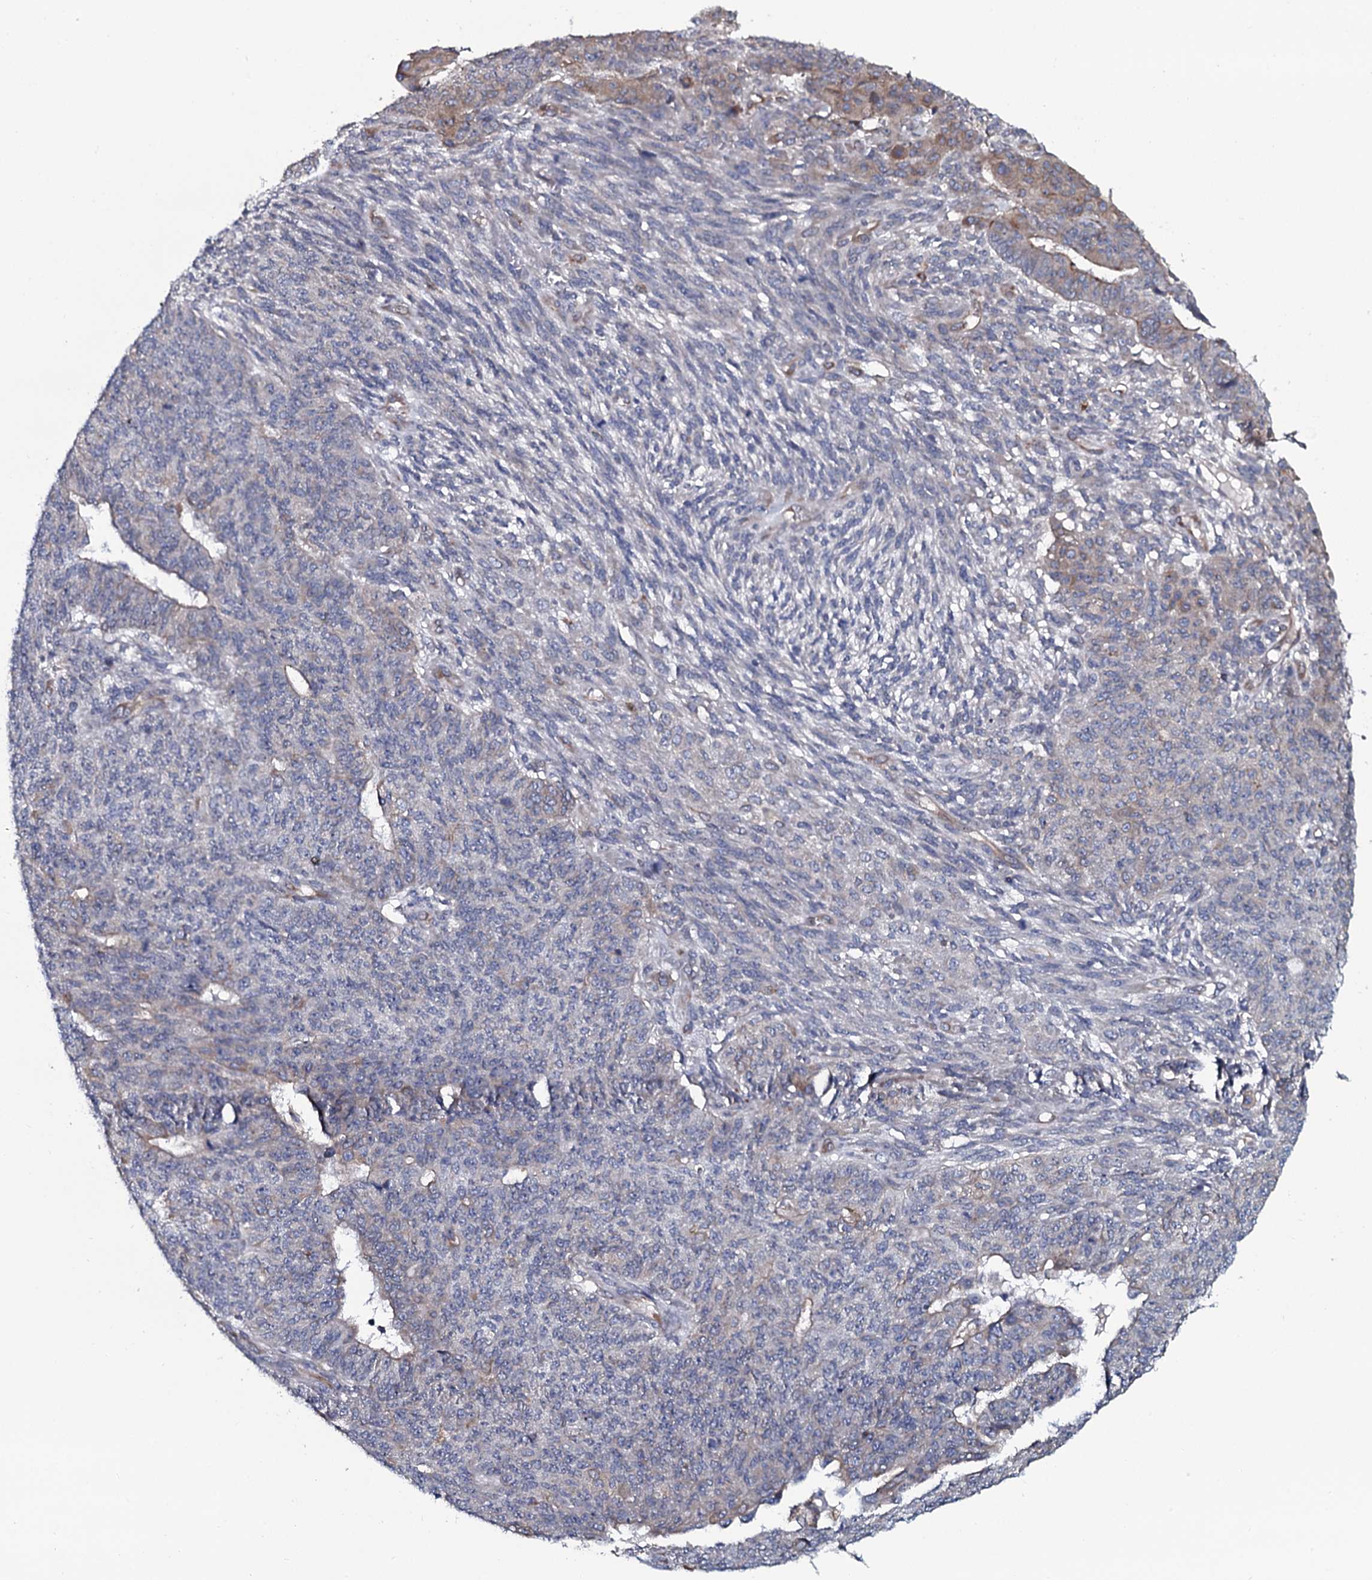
{"staining": {"intensity": "negative", "quantity": "none", "location": "none"}, "tissue": "endometrial cancer", "cell_type": "Tumor cells", "image_type": "cancer", "snomed": [{"axis": "morphology", "description": "Adenocarcinoma, NOS"}, {"axis": "topography", "description": "Endometrium"}], "caption": "There is no significant staining in tumor cells of endometrial cancer (adenocarcinoma).", "gene": "TMEM151A", "patient": {"sex": "female", "age": 32}}